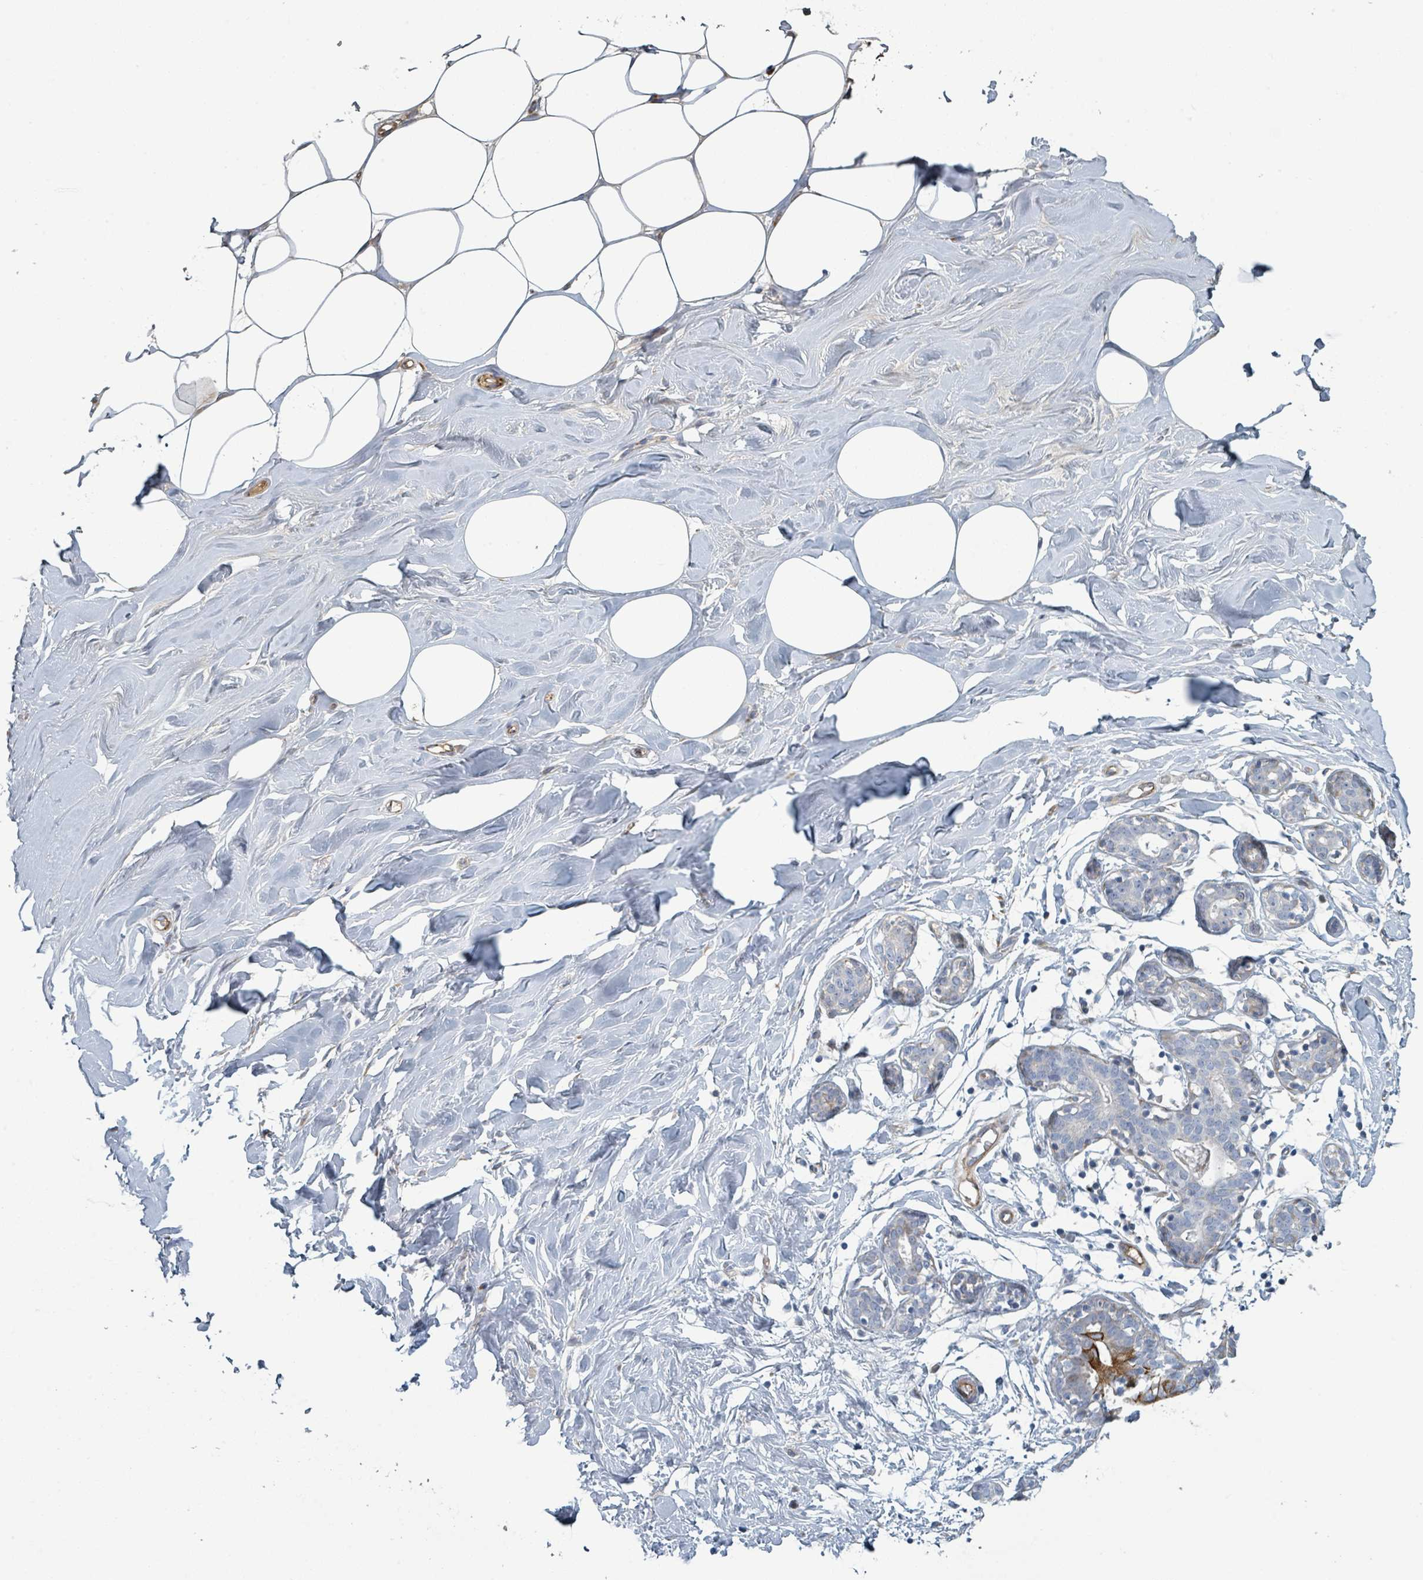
{"staining": {"intensity": "negative", "quantity": "none", "location": "none"}, "tissue": "breast", "cell_type": "Adipocytes", "image_type": "normal", "snomed": [{"axis": "morphology", "description": "Normal tissue, NOS"}, {"axis": "topography", "description": "Breast"}], "caption": "A high-resolution image shows immunohistochemistry (IHC) staining of benign breast, which shows no significant positivity in adipocytes.", "gene": "RAB33B", "patient": {"sex": "female", "age": 27}}